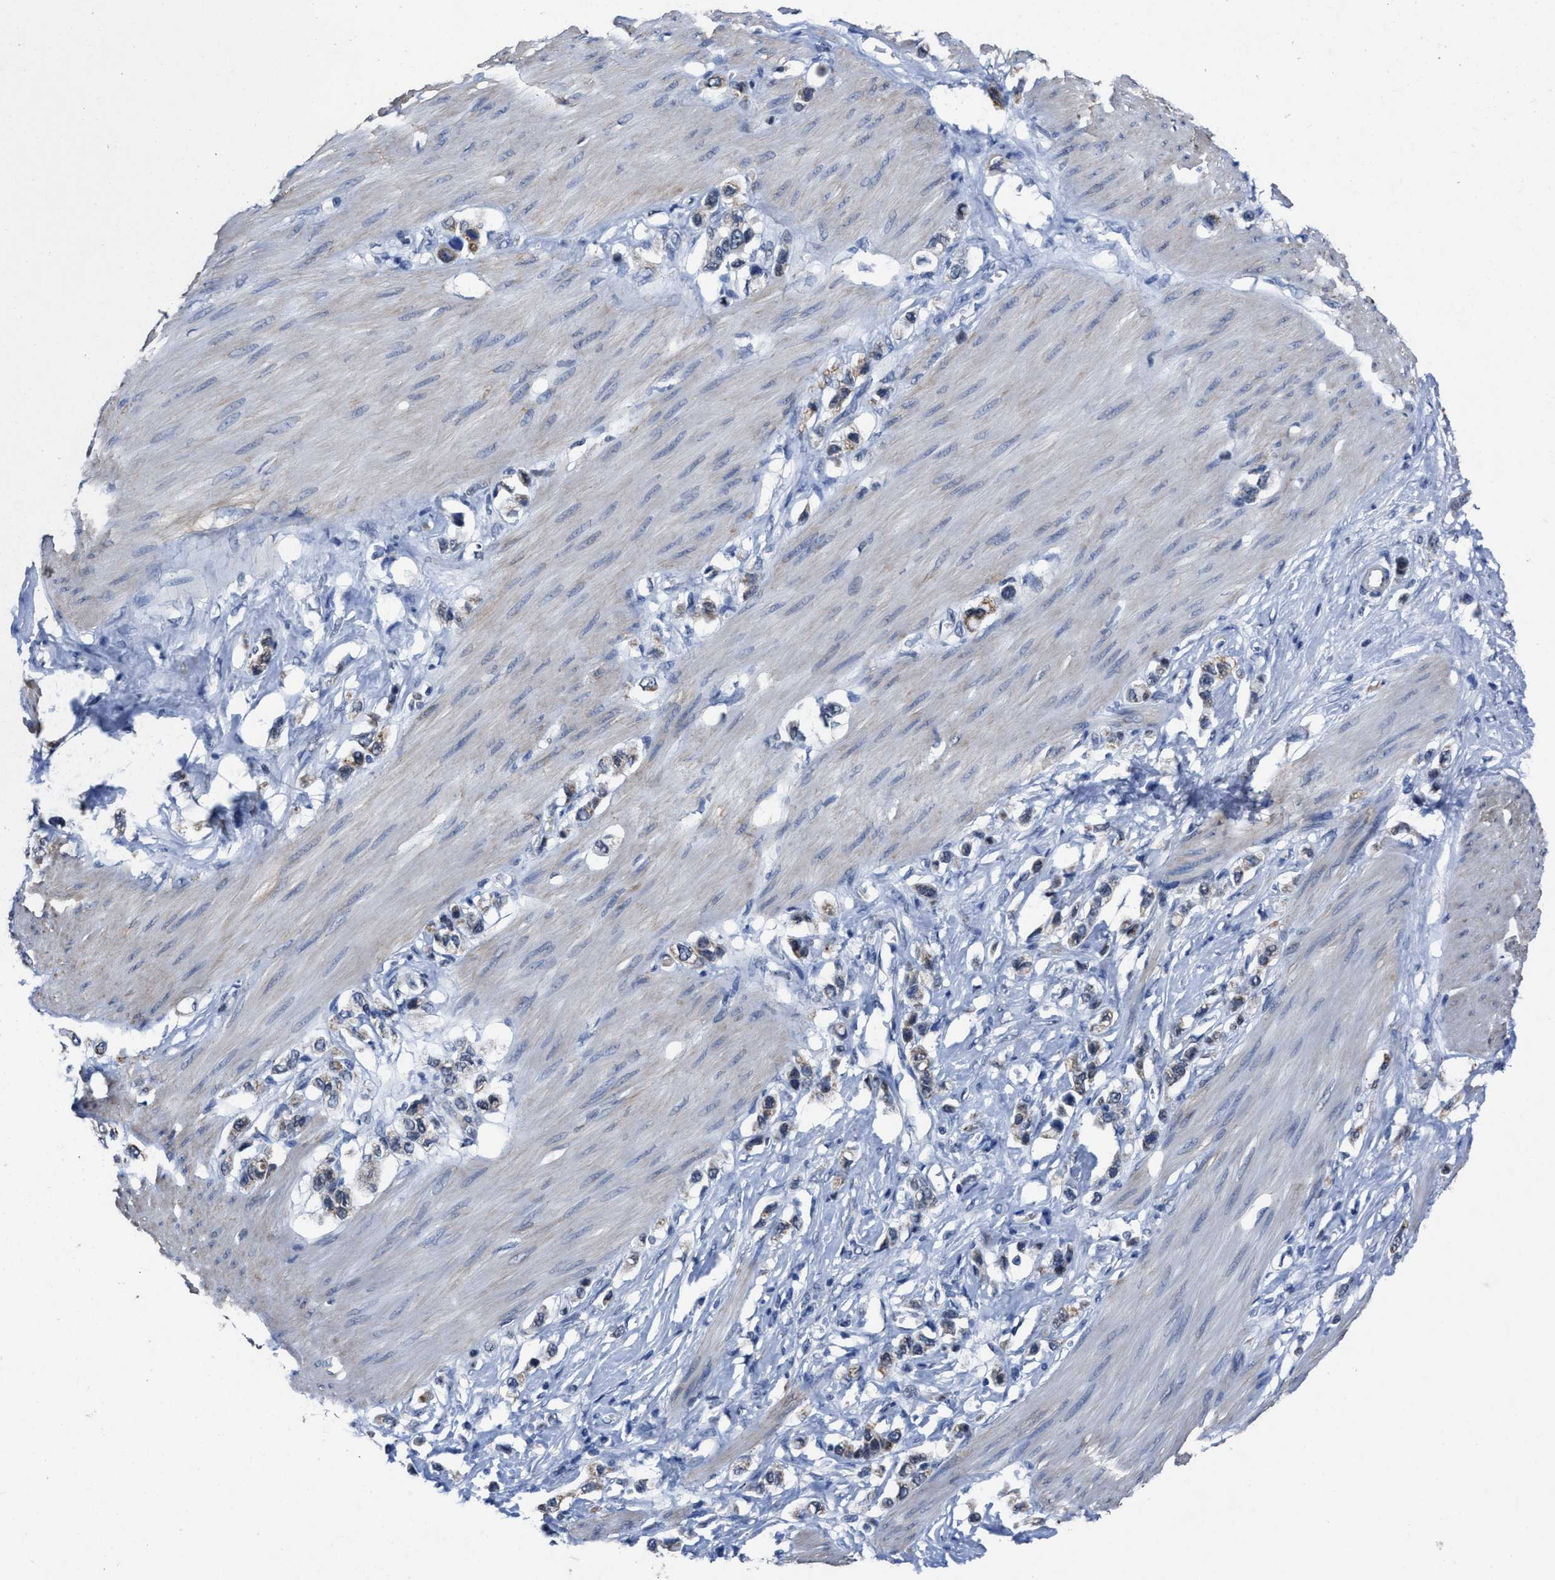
{"staining": {"intensity": "moderate", "quantity": "25%-75%", "location": "cytoplasmic/membranous"}, "tissue": "stomach cancer", "cell_type": "Tumor cells", "image_type": "cancer", "snomed": [{"axis": "morphology", "description": "Adenocarcinoma, NOS"}, {"axis": "topography", "description": "Stomach"}], "caption": "This image demonstrates immunohistochemistry (IHC) staining of human stomach cancer (adenocarcinoma), with medium moderate cytoplasmic/membranous expression in about 25%-75% of tumor cells.", "gene": "ID3", "patient": {"sex": "female", "age": 65}}